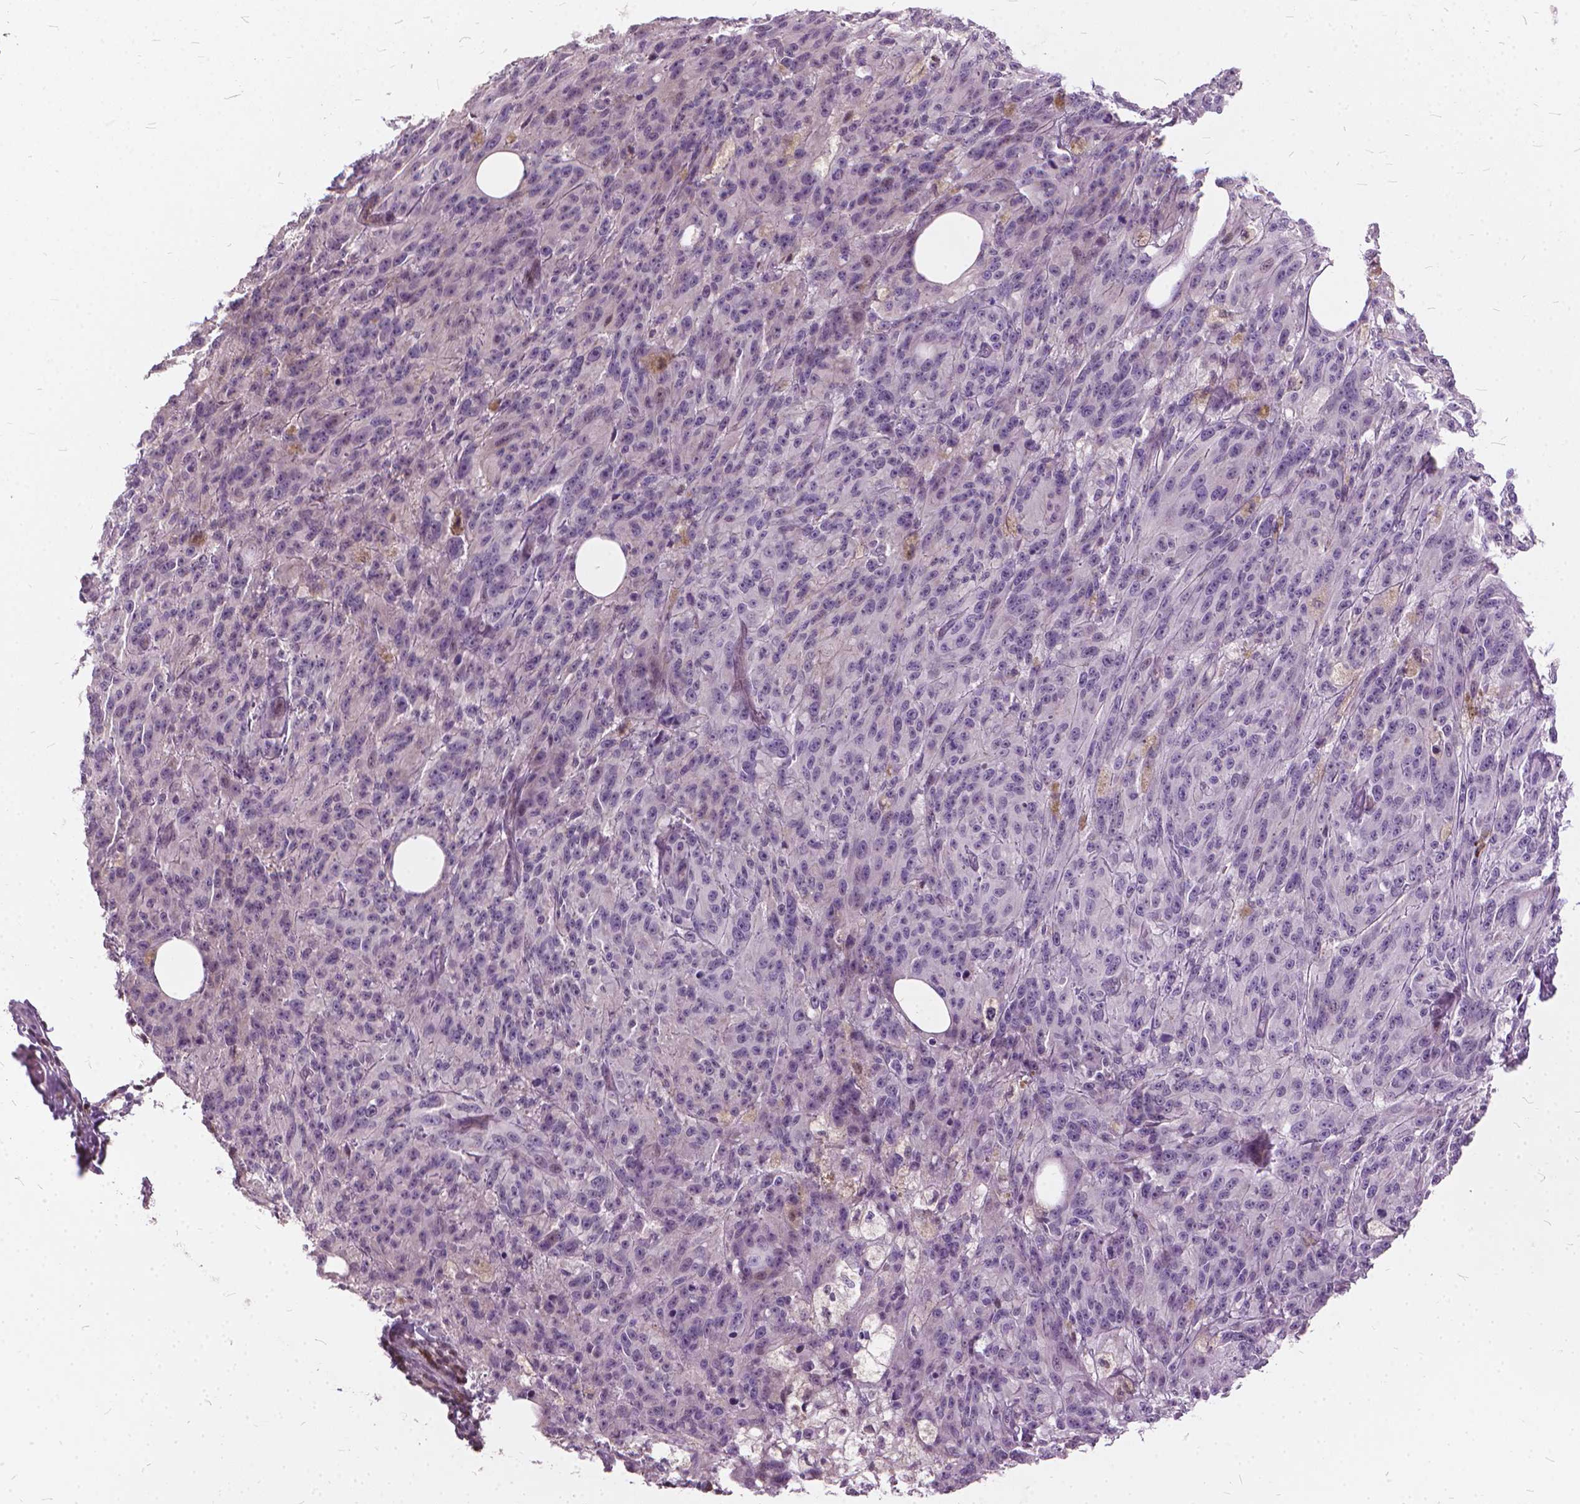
{"staining": {"intensity": "negative", "quantity": "none", "location": "none"}, "tissue": "melanoma", "cell_type": "Tumor cells", "image_type": "cancer", "snomed": [{"axis": "morphology", "description": "Malignant melanoma, NOS"}, {"axis": "topography", "description": "Skin"}], "caption": "The micrograph demonstrates no staining of tumor cells in melanoma.", "gene": "STAT5B", "patient": {"sex": "female", "age": 34}}